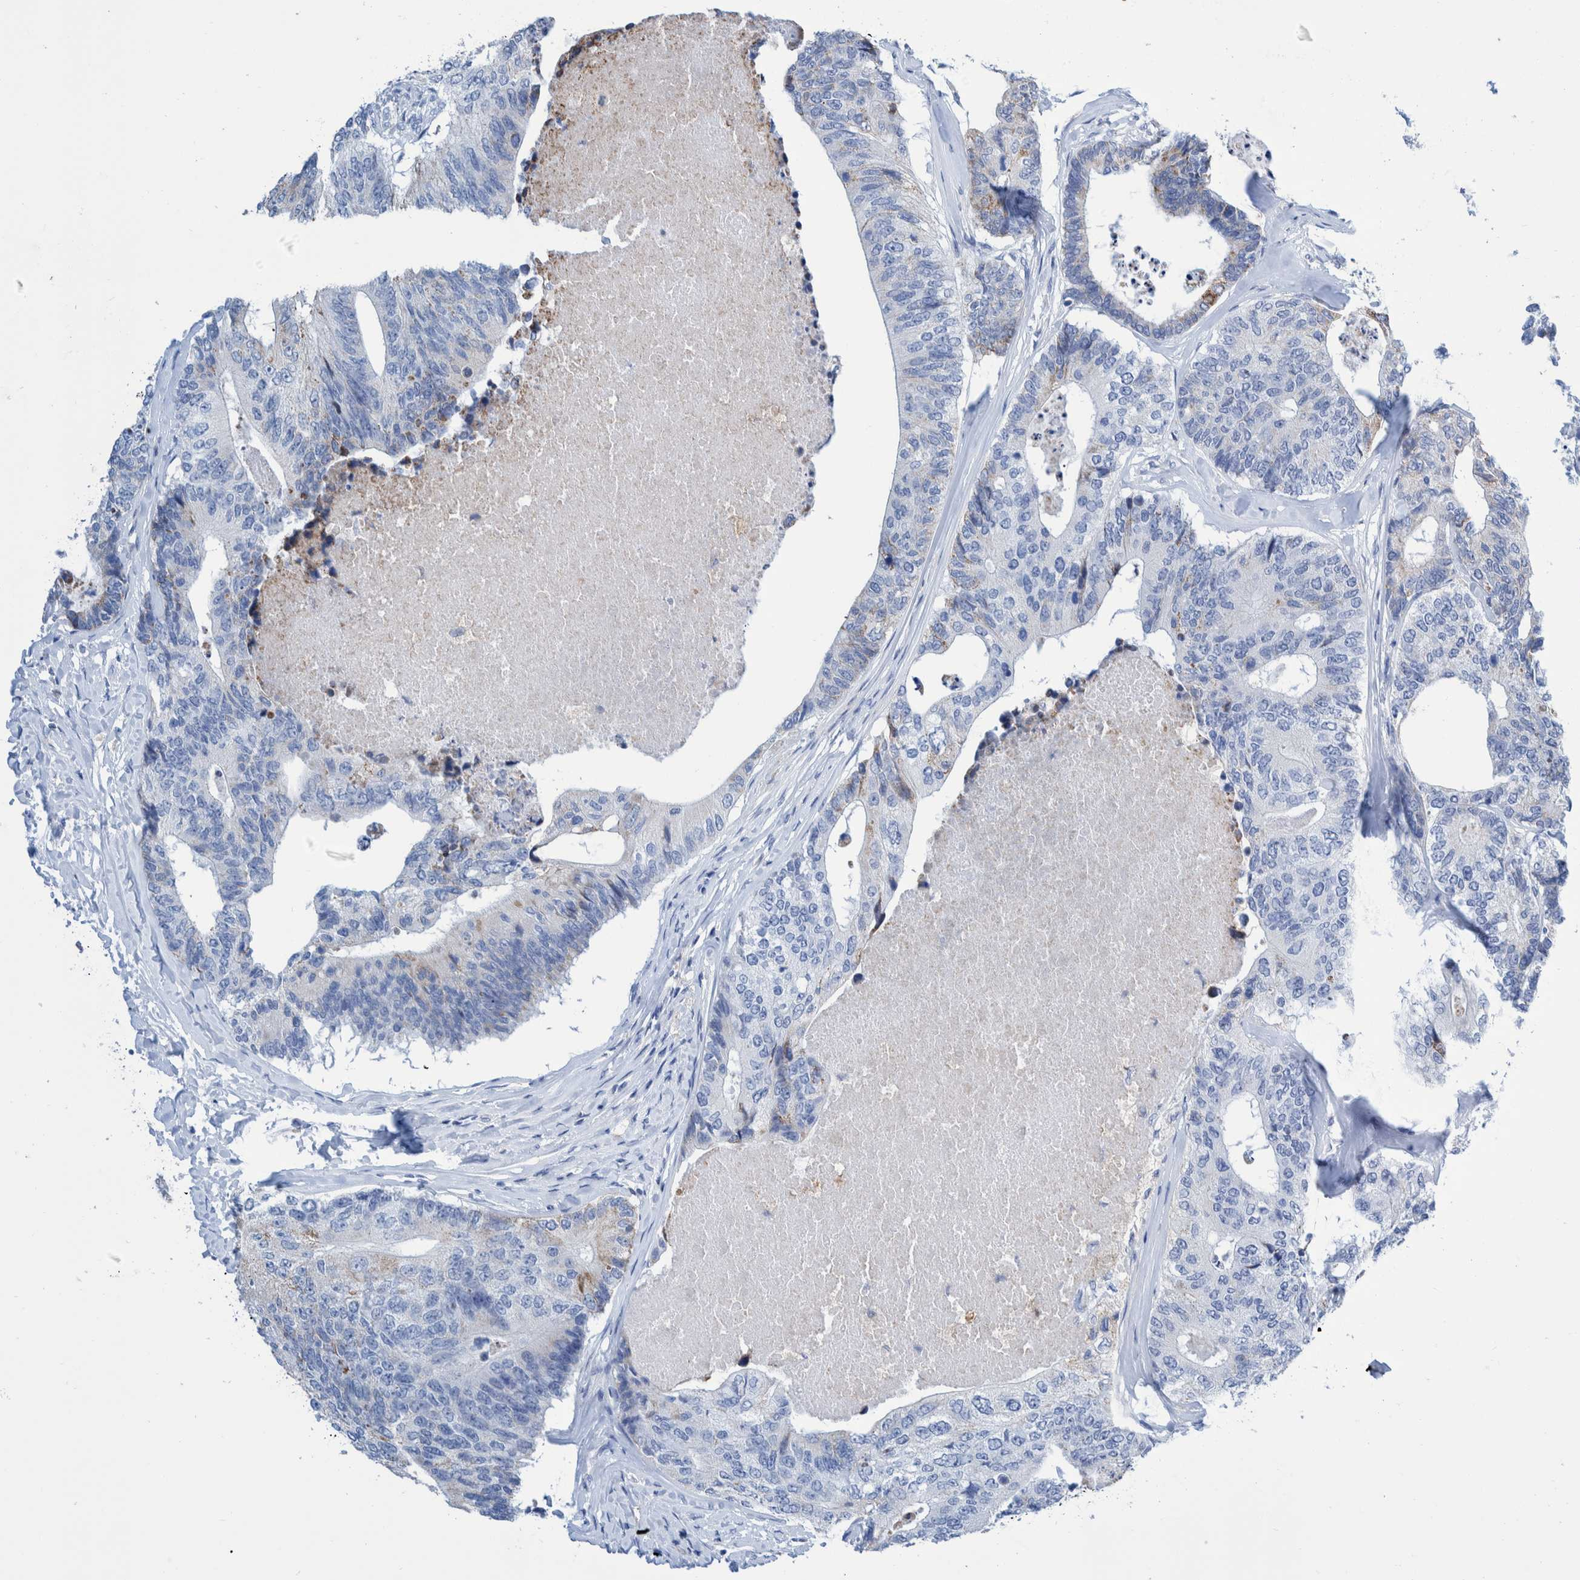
{"staining": {"intensity": "negative", "quantity": "none", "location": "none"}, "tissue": "colorectal cancer", "cell_type": "Tumor cells", "image_type": "cancer", "snomed": [{"axis": "morphology", "description": "Adenocarcinoma, NOS"}, {"axis": "topography", "description": "Colon"}], "caption": "A photomicrograph of colorectal cancer (adenocarcinoma) stained for a protein demonstrates no brown staining in tumor cells.", "gene": "KRT14", "patient": {"sex": "female", "age": 67}}